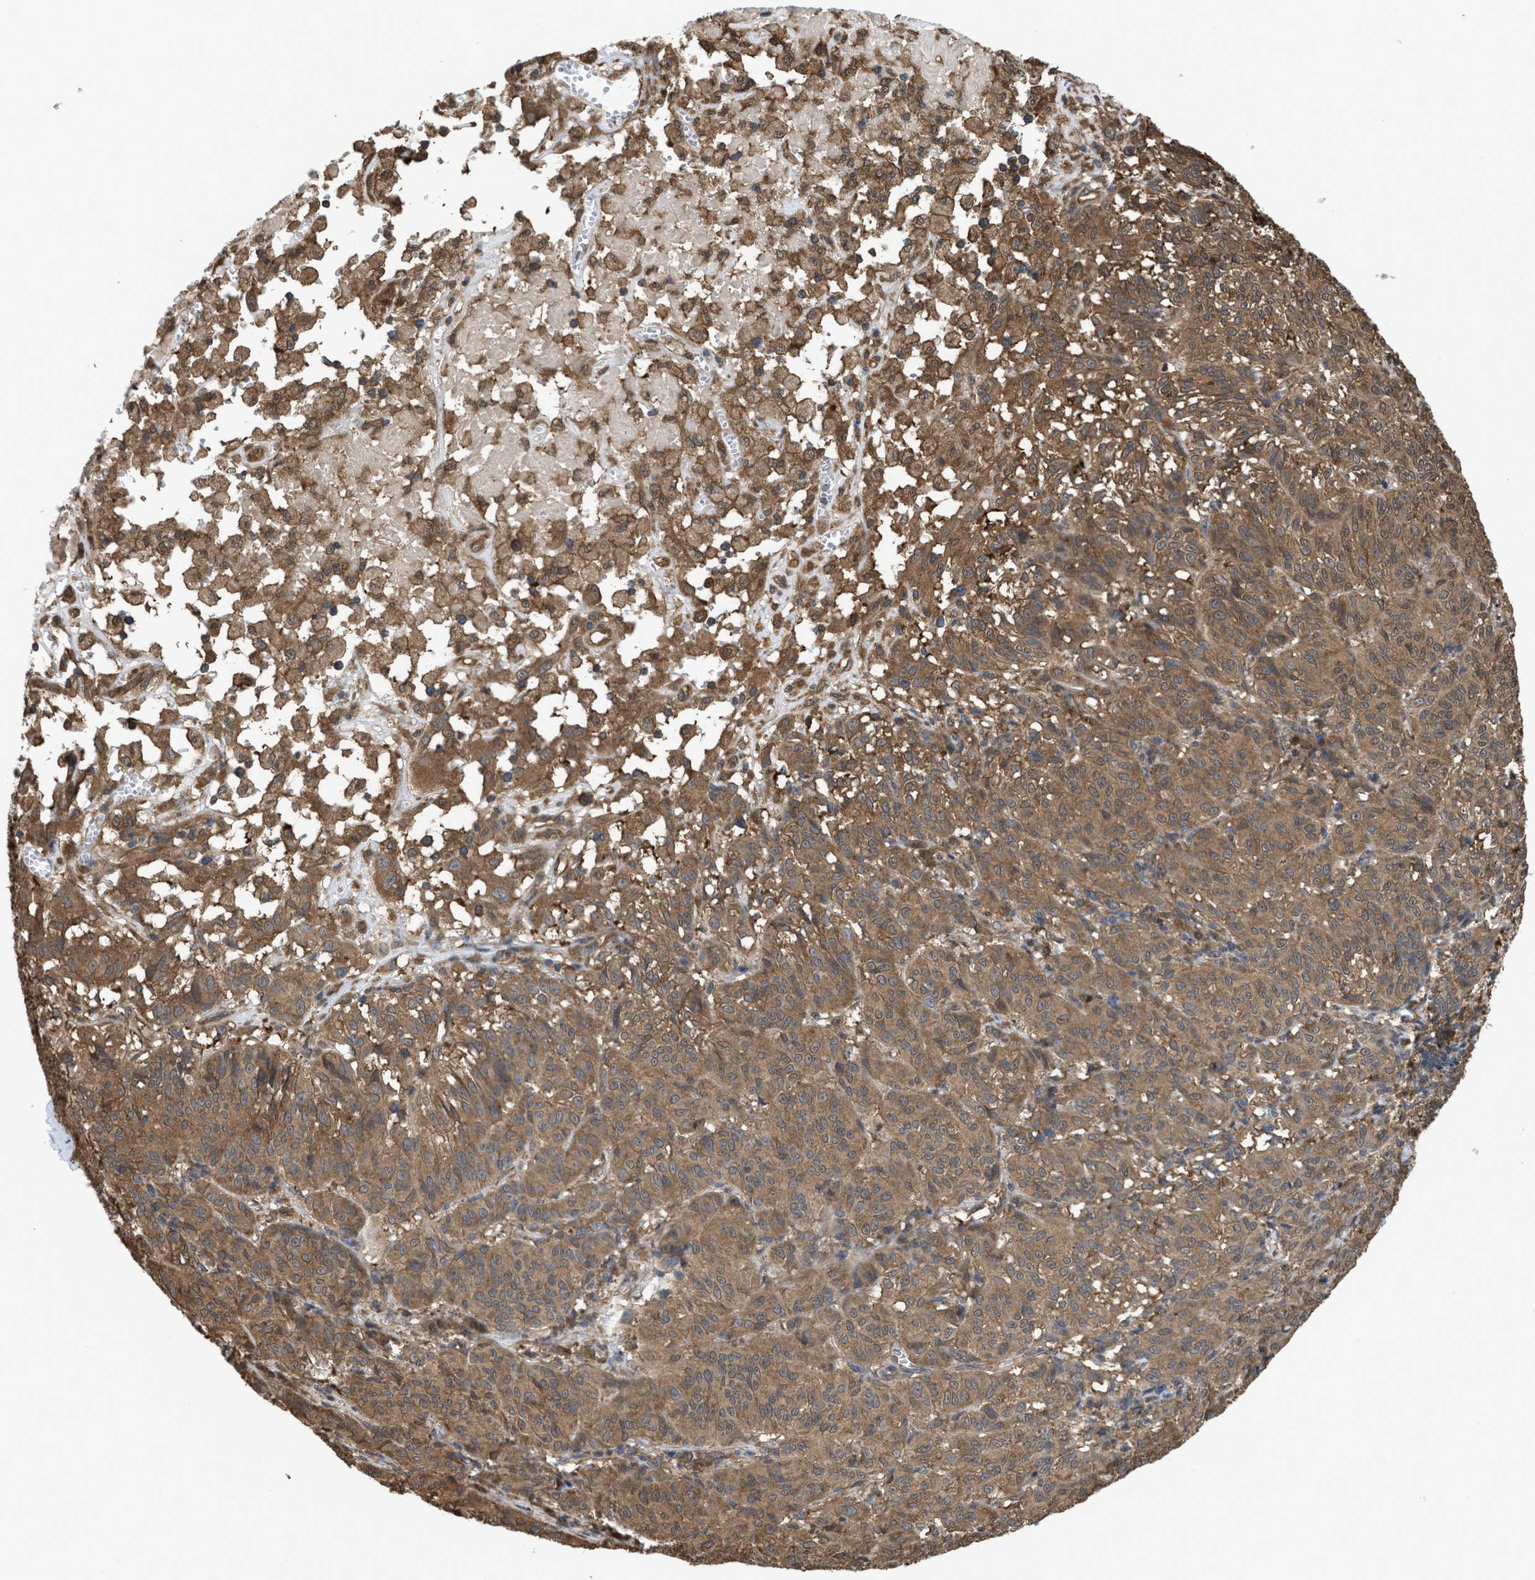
{"staining": {"intensity": "moderate", "quantity": ">75%", "location": "cytoplasmic/membranous"}, "tissue": "melanoma", "cell_type": "Tumor cells", "image_type": "cancer", "snomed": [{"axis": "morphology", "description": "Malignant melanoma, NOS"}, {"axis": "topography", "description": "Skin"}], "caption": "Melanoma stained with DAB IHC displays medium levels of moderate cytoplasmic/membranous positivity in approximately >75% of tumor cells. (DAB IHC, brown staining for protein, blue staining for nuclei).", "gene": "YWHAG", "patient": {"sex": "female", "age": 72}}